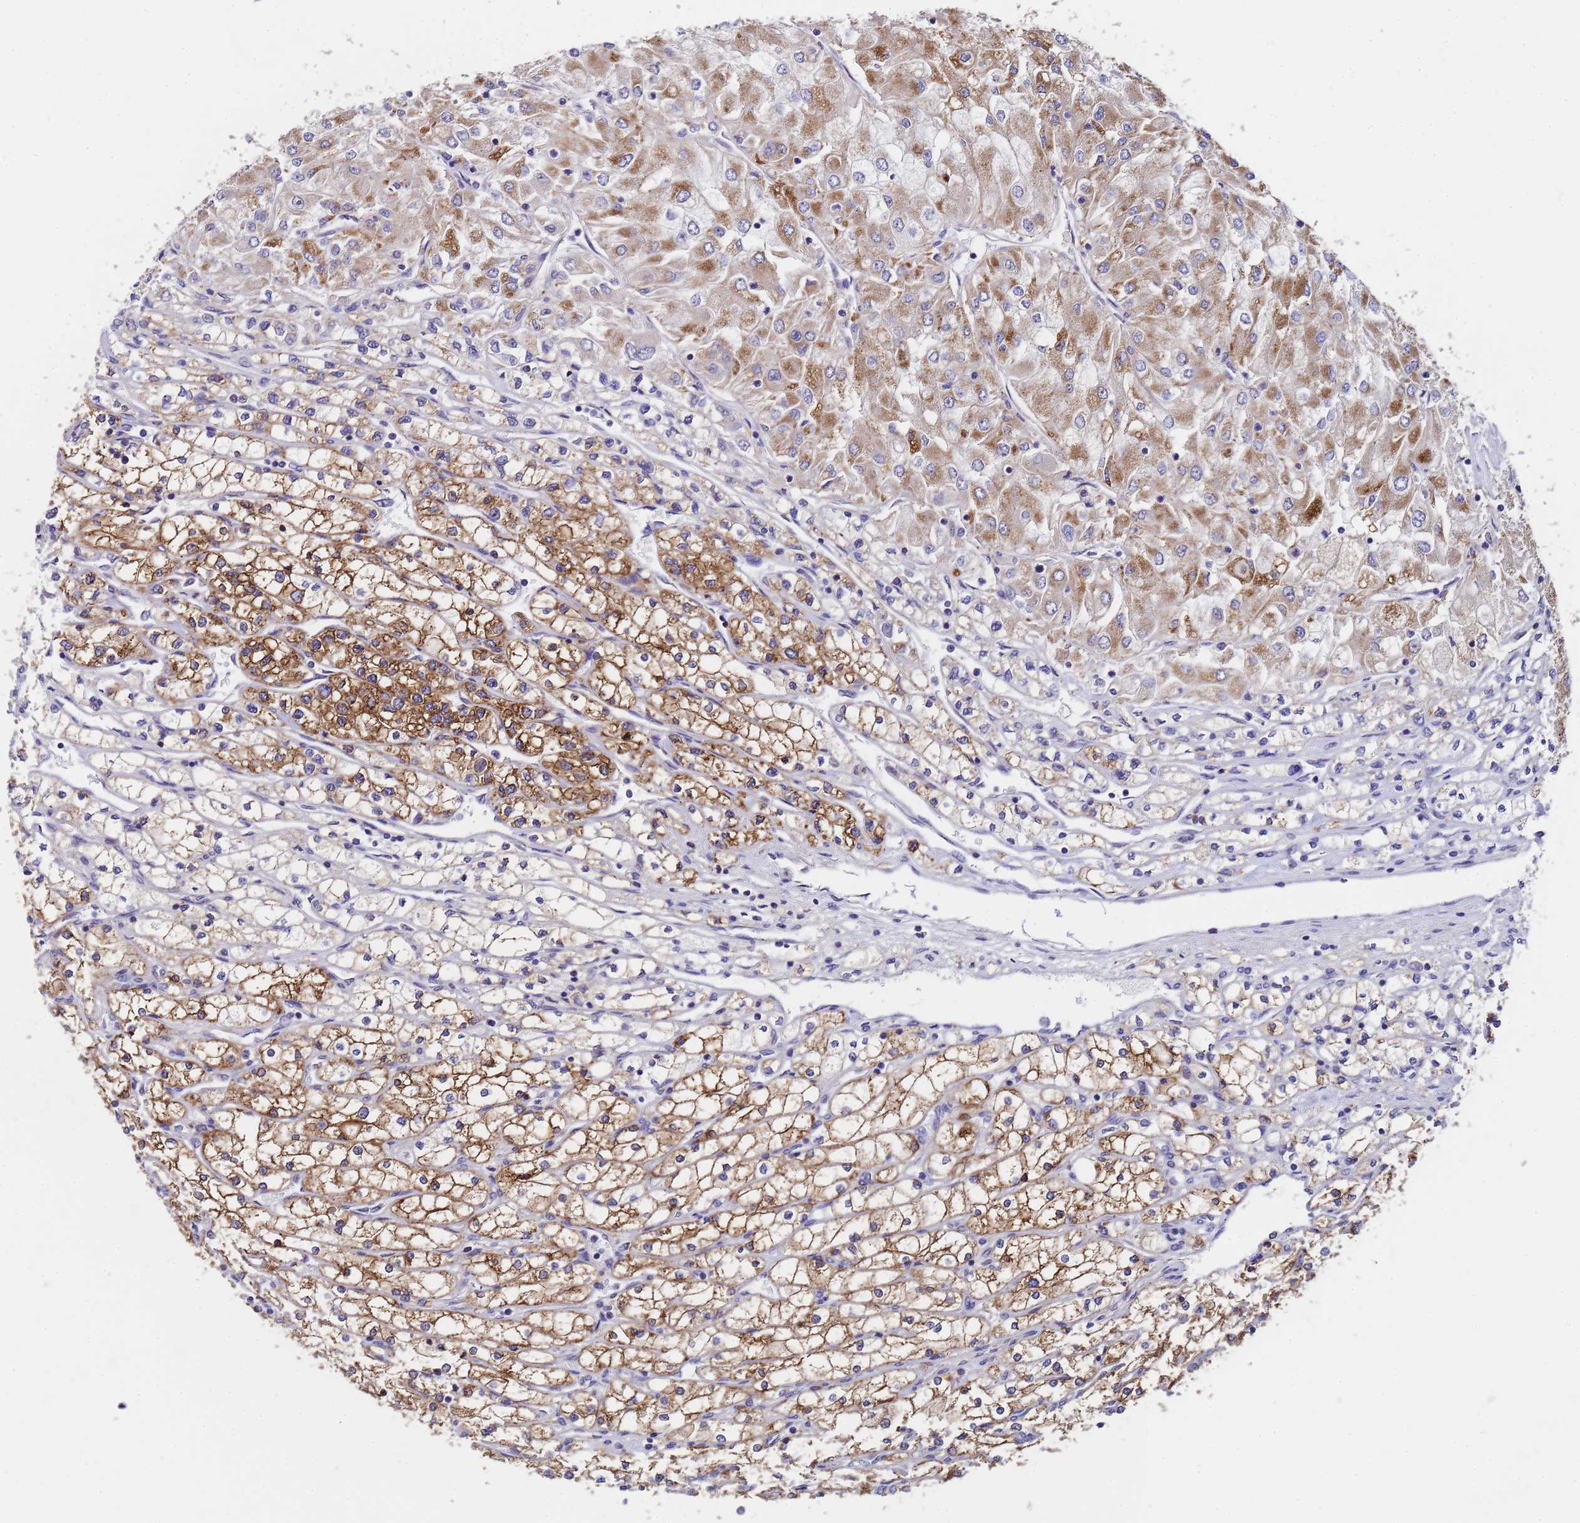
{"staining": {"intensity": "strong", "quantity": "25%-75%", "location": "cytoplasmic/membranous"}, "tissue": "renal cancer", "cell_type": "Tumor cells", "image_type": "cancer", "snomed": [{"axis": "morphology", "description": "Adenocarcinoma, NOS"}, {"axis": "topography", "description": "Kidney"}], "caption": "IHC photomicrograph of neoplastic tissue: human renal cancer (adenocarcinoma) stained using immunohistochemistry demonstrates high levels of strong protein expression localized specifically in the cytoplasmic/membranous of tumor cells, appearing as a cytoplasmic/membranous brown color.", "gene": "ANAPC13", "patient": {"sex": "male", "age": 80}}